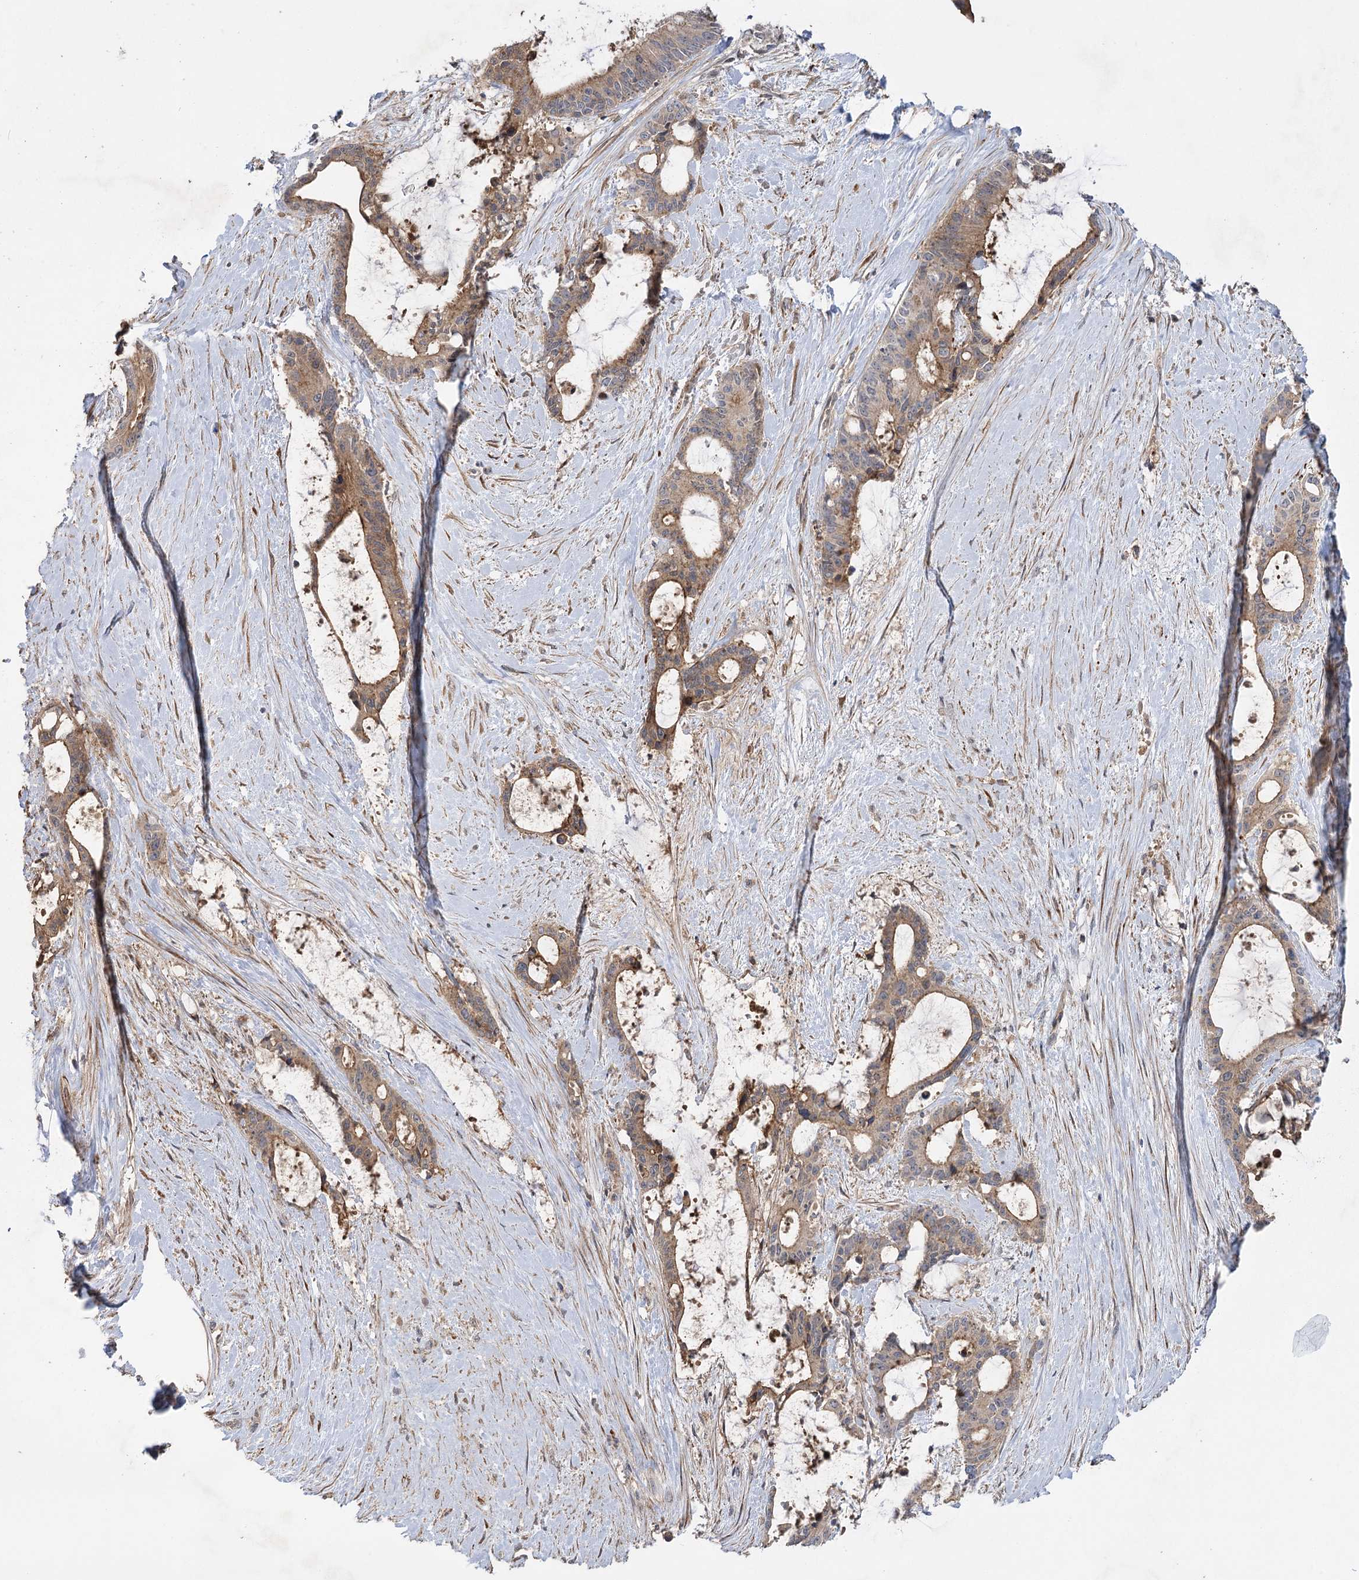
{"staining": {"intensity": "moderate", "quantity": "25%-75%", "location": "cytoplasmic/membranous"}, "tissue": "liver cancer", "cell_type": "Tumor cells", "image_type": "cancer", "snomed": [{"axis": "morphology", "description": "Normal tissue, NOS"}, {"axis": "morphology", "description": "Cholangiocarcinoma"}, {"axis": "topography", "description": "Liver"}, {"axis": "topography", "description": "Peripheral nerve tissue"}], "caption": "Human liver cancer (cholangiocarcinoma) stained with a protein marker shows moderate staining in tumor cells.", "gene": "KCNN2", "patient": {"sex": "female", "age": 73}}